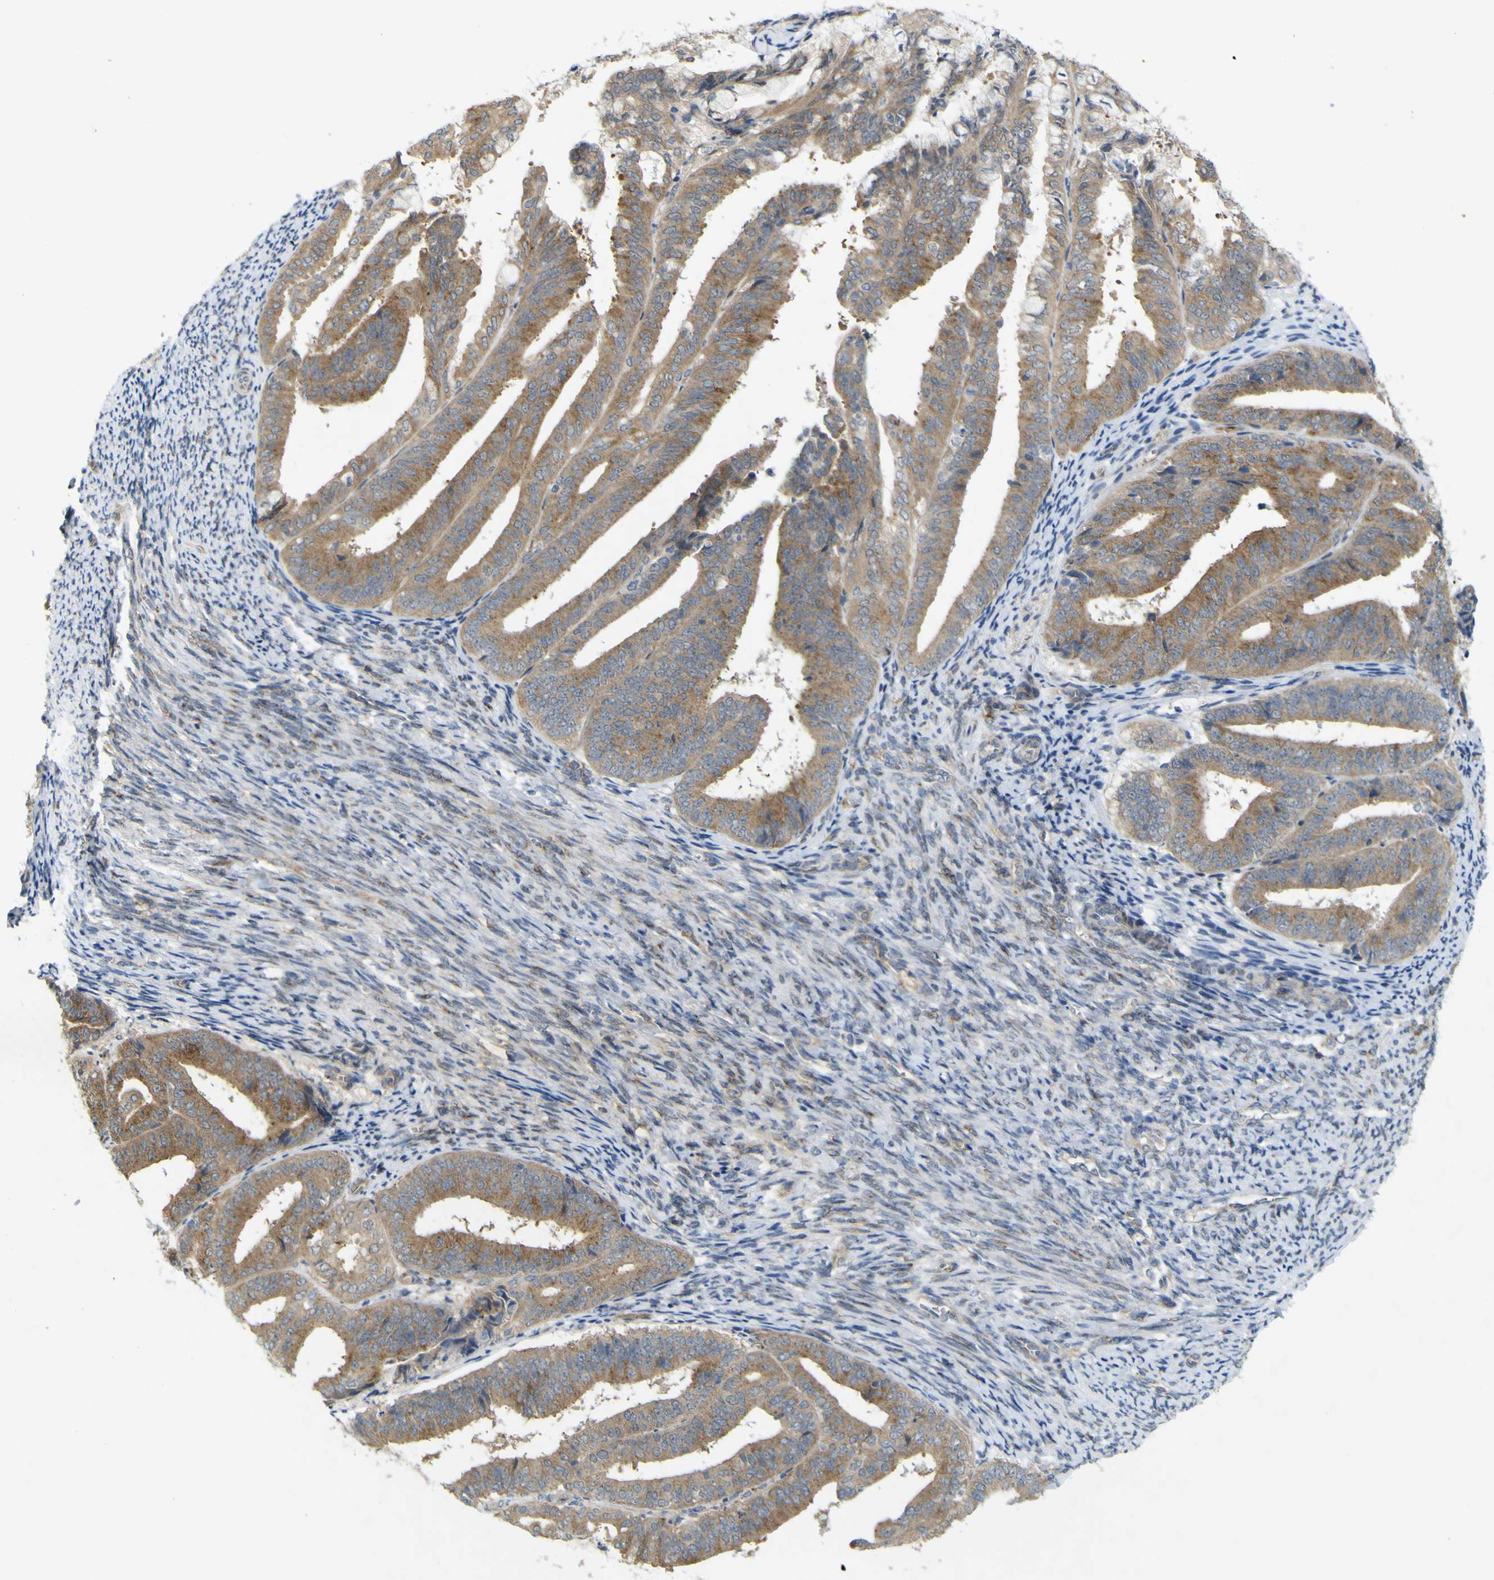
{"staining": {"intensity": "weak", "quantity": ">75%", "location": "cytoplasmic/membranous"}, "tissue": "endometrial cancer", "cell_type": "Tumor cells", "image_type": "cancer", "snomed": [{"axis": "morphology", "description": "Adenocarcinoma, NOS"}, {"axis": "topography", "description": "Endometrium"}], "caption": "Endometrial adenocarcinoma stained with DAB (3,3'-diaminobenzidine) IHC exhibits low levels of weak cytoplasmic/membranous expression in approximately >75% of tumor cells.", "gene": "IGF2R", "patient": {"sex": "female", "age": 63}}